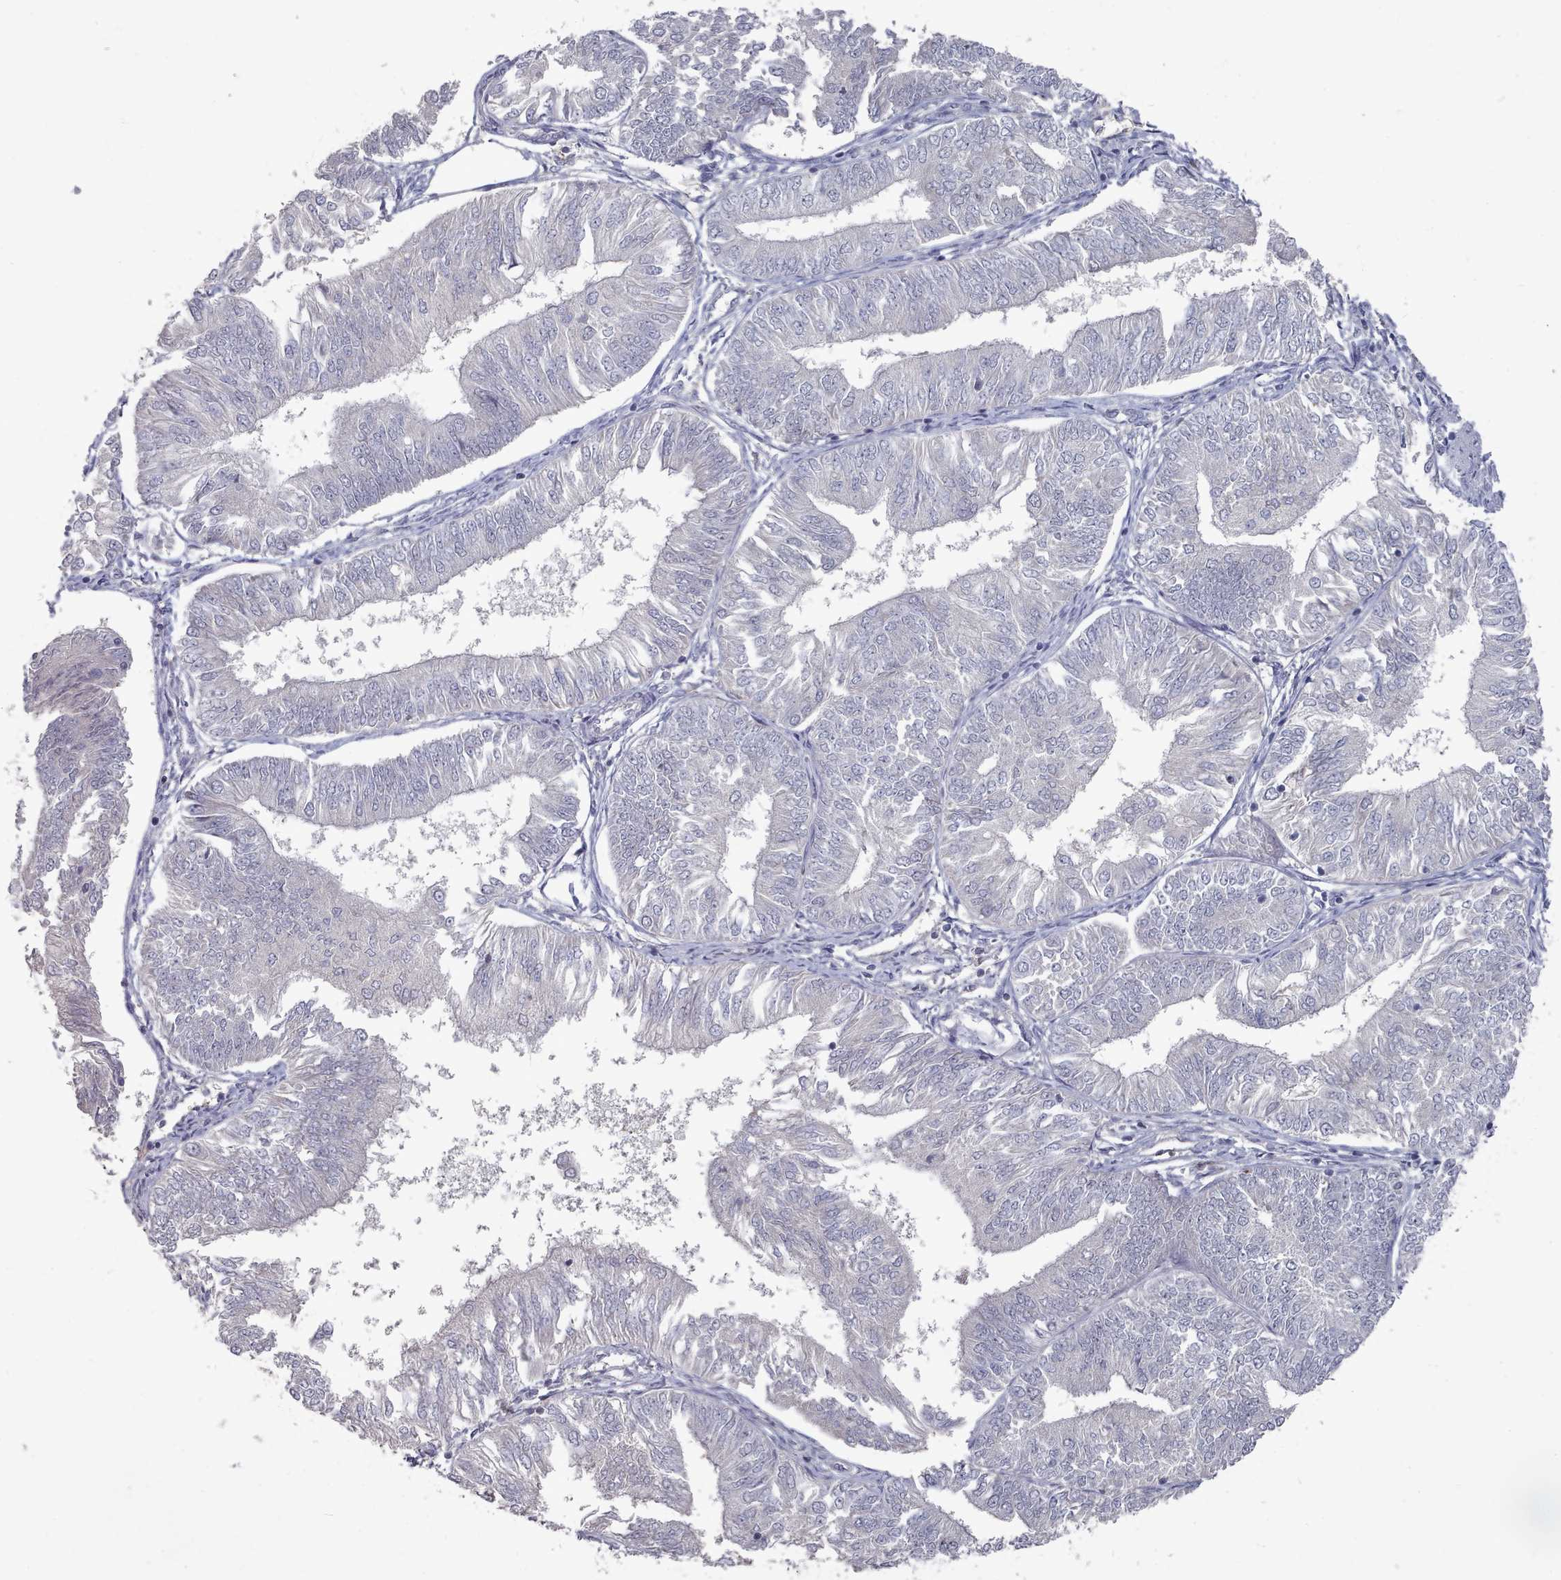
{"staining": {"intensity": "negative", "quantity": "none", "location": "none"}, "tissue": "endometrial cancer", "cell_type": "Tumor cells", "image_type": "cancer", "snomed": [{"axis": "morphology", "description": "Adenocarcinoma, NOS"}, {"axis": "topography", "description": "Endometrium"}], "caption": "This is an IHC histopathology image of human endometrial adenocarcinoma. There is no expression in tumor cells.", "gene": "COL8A2", "patient": {"sex": "female", "age": 58}}